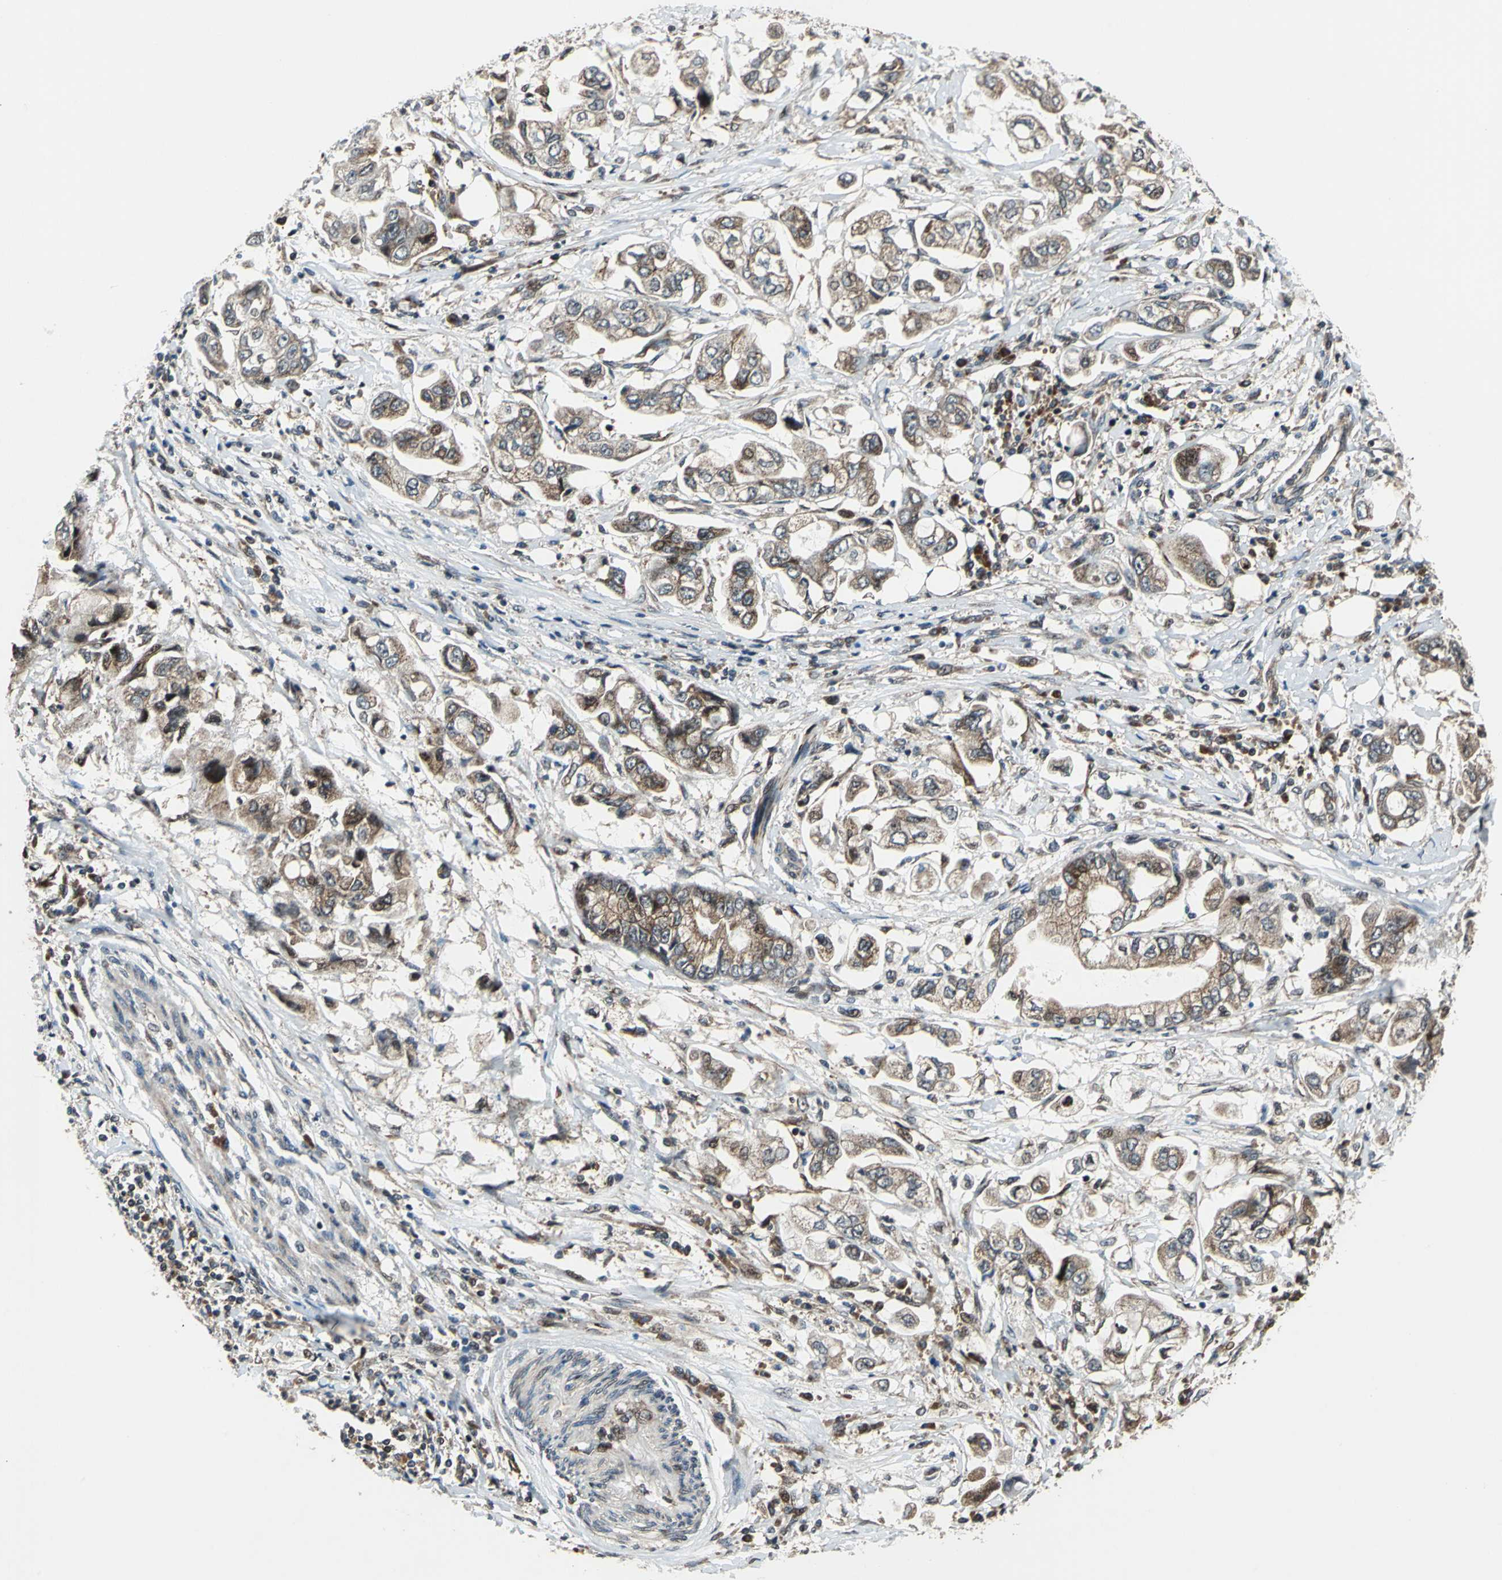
{"staining": {"intensity": "moderate", "quantity": ">75%", "location": "cytoplasmic/membranous"}, "tissue": "stomach cancer", "cell_type": "Tumor cells", "image_type": "cancer", "snomed": [{"axis": "morphology", "description": "Adenocarcinoma, NOS"}, {"axis": "topography", "description": "Stomach"}], "caption": "Stomach cancer was stained to show a protein in brown. There is medium levels of moderate cytoplasmic/membranous positivity in approximately >75% of tumor cells.", "gene": "AATF", "patient": {"sex": "male", "age": 62}}